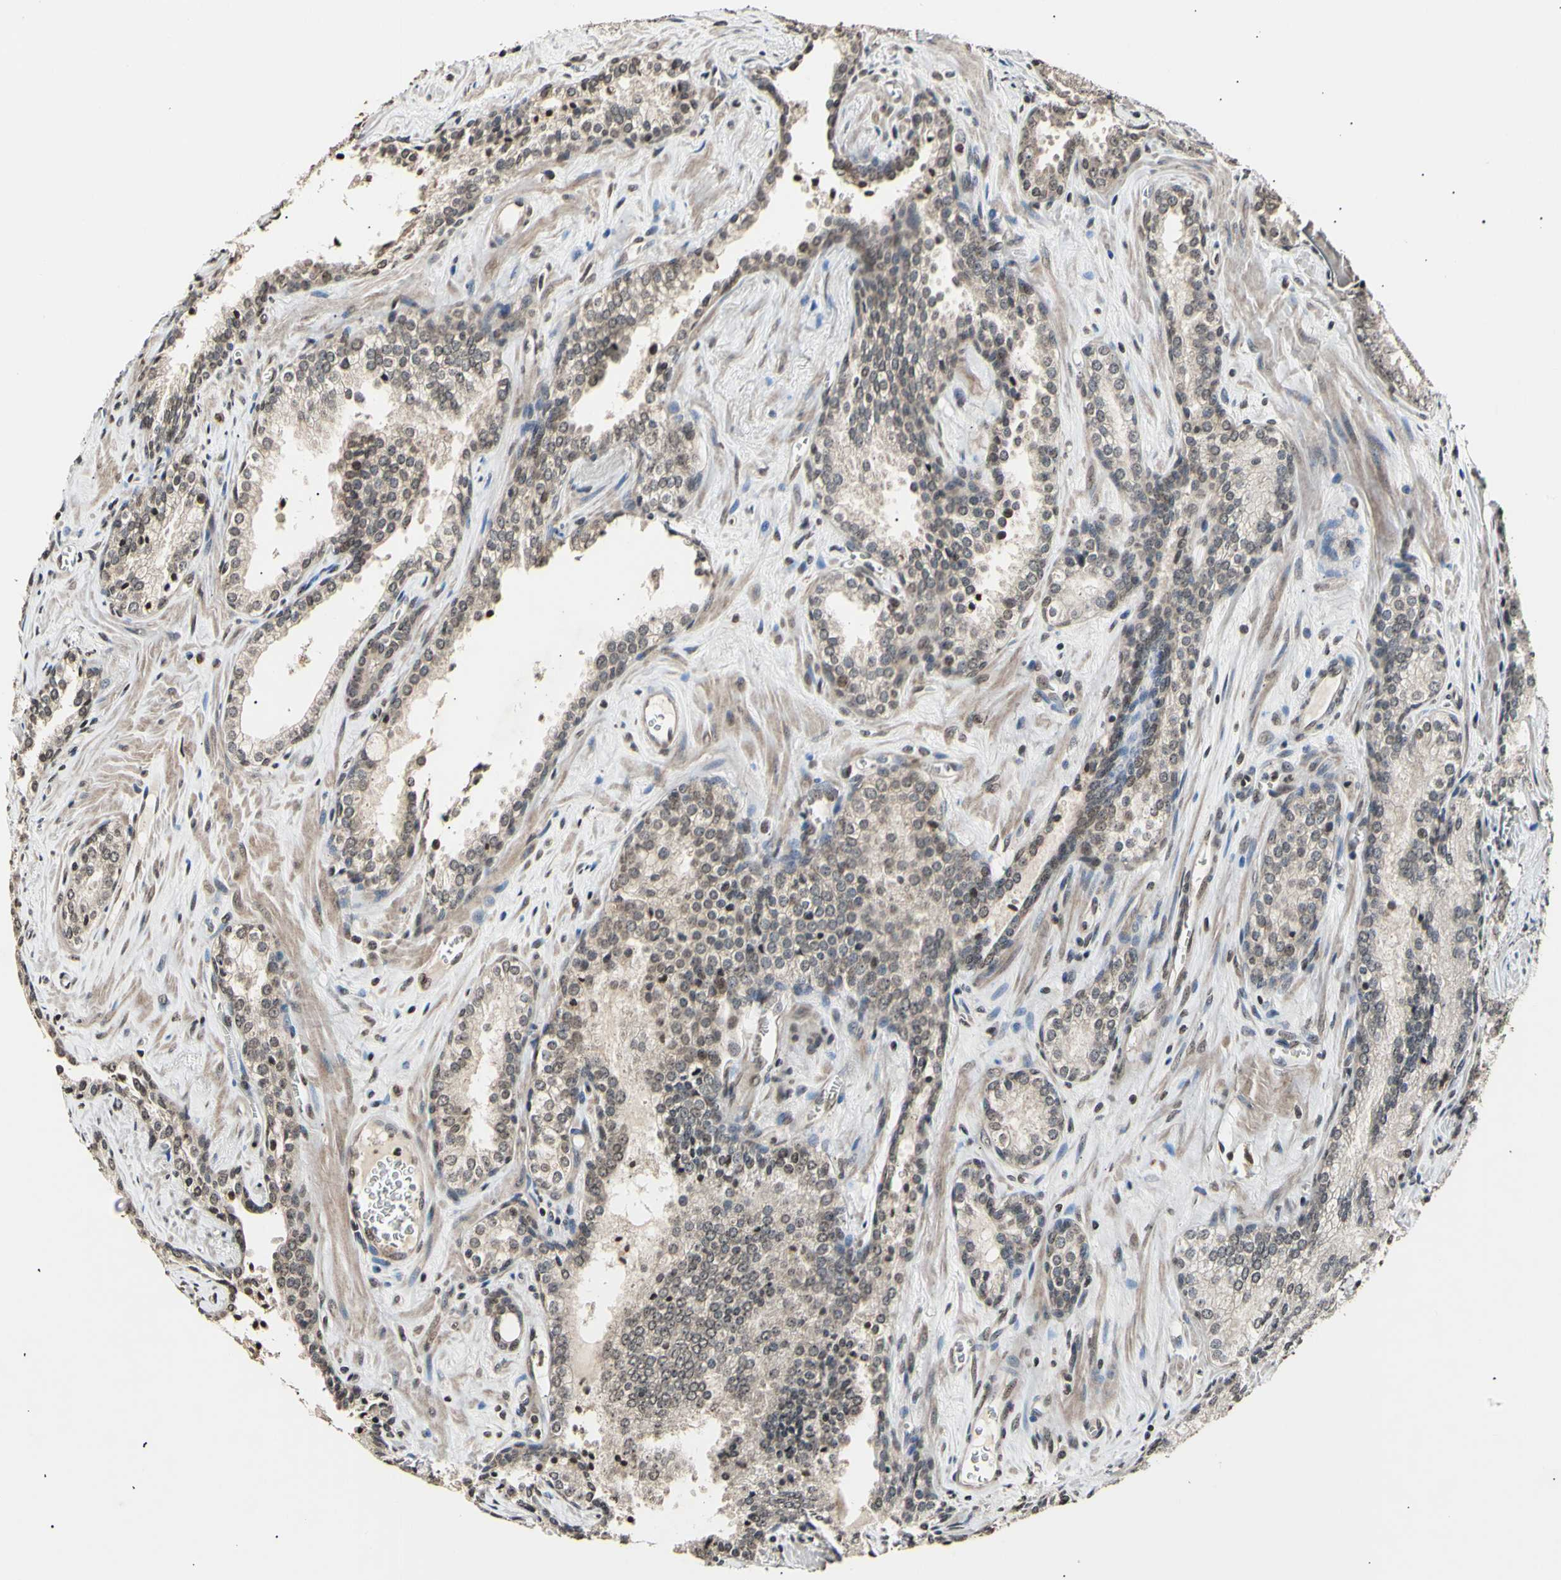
{"staining": {"intensity": "moderate", "quantity": "25%-75%", "location": "cytoplasmic/membranous,nuclear"}, "tissue": "prostate cancer", "cell_type": "Tumor cells", "image_type": "cancer", "snomed": [{"axis": "morphology", "description": "Adenocarcinoma, Low grade"}, {"axis": "topography", "description": "Prostate"}], "caption": "Immunohistochemistry micrograph of neoplastic tissue: prostate cancer (adenocarcinoma (low-grade)) stained using immunohistochemistry (IHC) demonstrates medium levels of moderate protein expression localized specifically in the cytoplasmic/membranous and nuclear of tumor cells, appearing as a cytoplasmic/membranous and nuclear brown color.", "gene": "ANAPC7", "patient": {"sex": "male", "age": 60}}